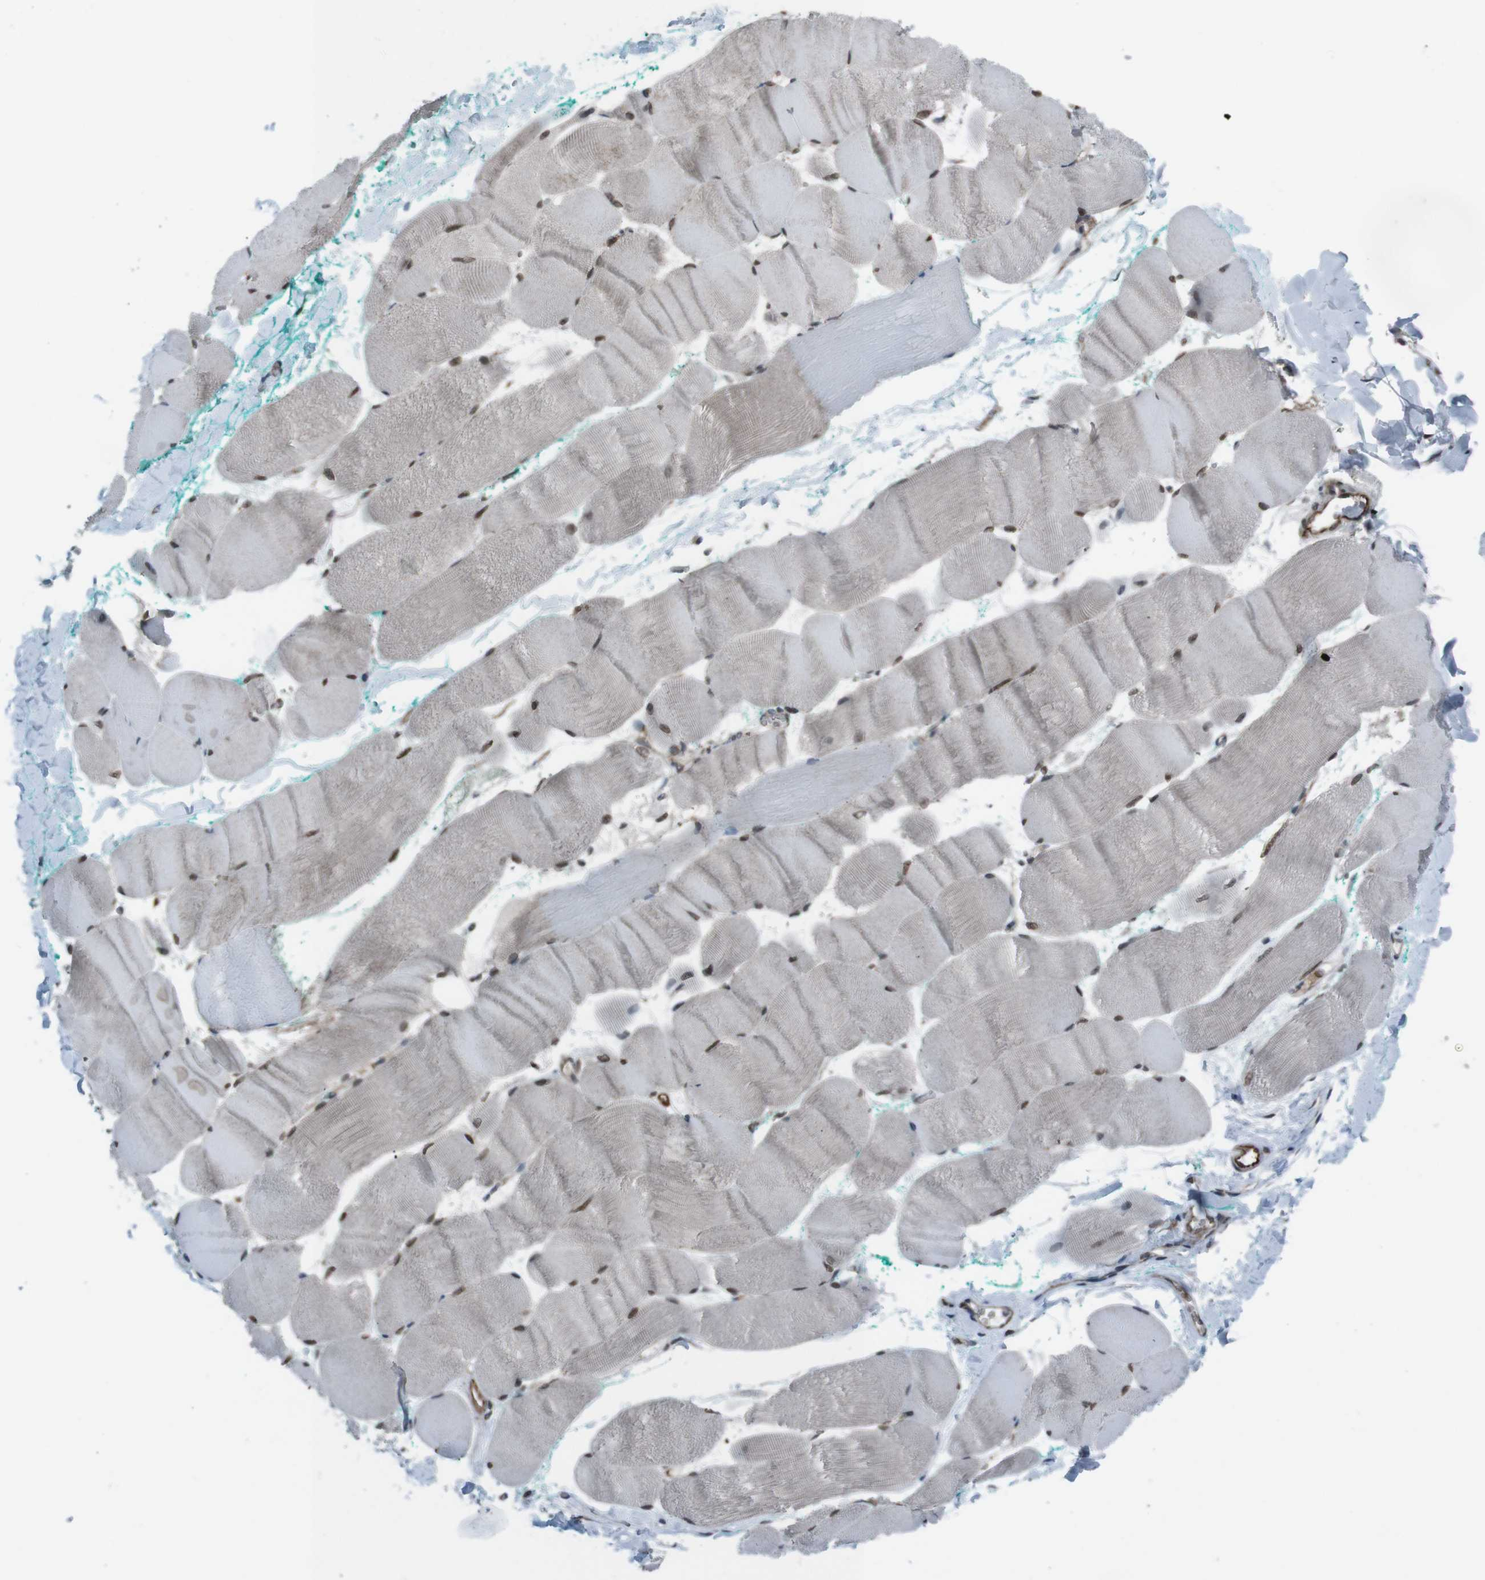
{"staining": {"intensity": "moderate", "quantity": ">75%", "location": "nuclear"}, "tissue": "skeletal muscle", "cell_type": "Myocytes", "image_type": "normal", "snomed": [{"axis": "morphology", "description": "Normal tissue, NOS"}, {"axis": "morphology", "description": "Squamous cell carcinoma, NOS"}, {"axis": "topography", "description": "Skeletal muscle"}], "caption": "A photomicrograph of skeletal muscle stained for a protein displays moderate nuclear brown staining in myocytes. (Brightfield microscopy of DAB IHC at high magnification).", "gene": "SS18L1", "patient": {"sex": "male", "age": 51}}